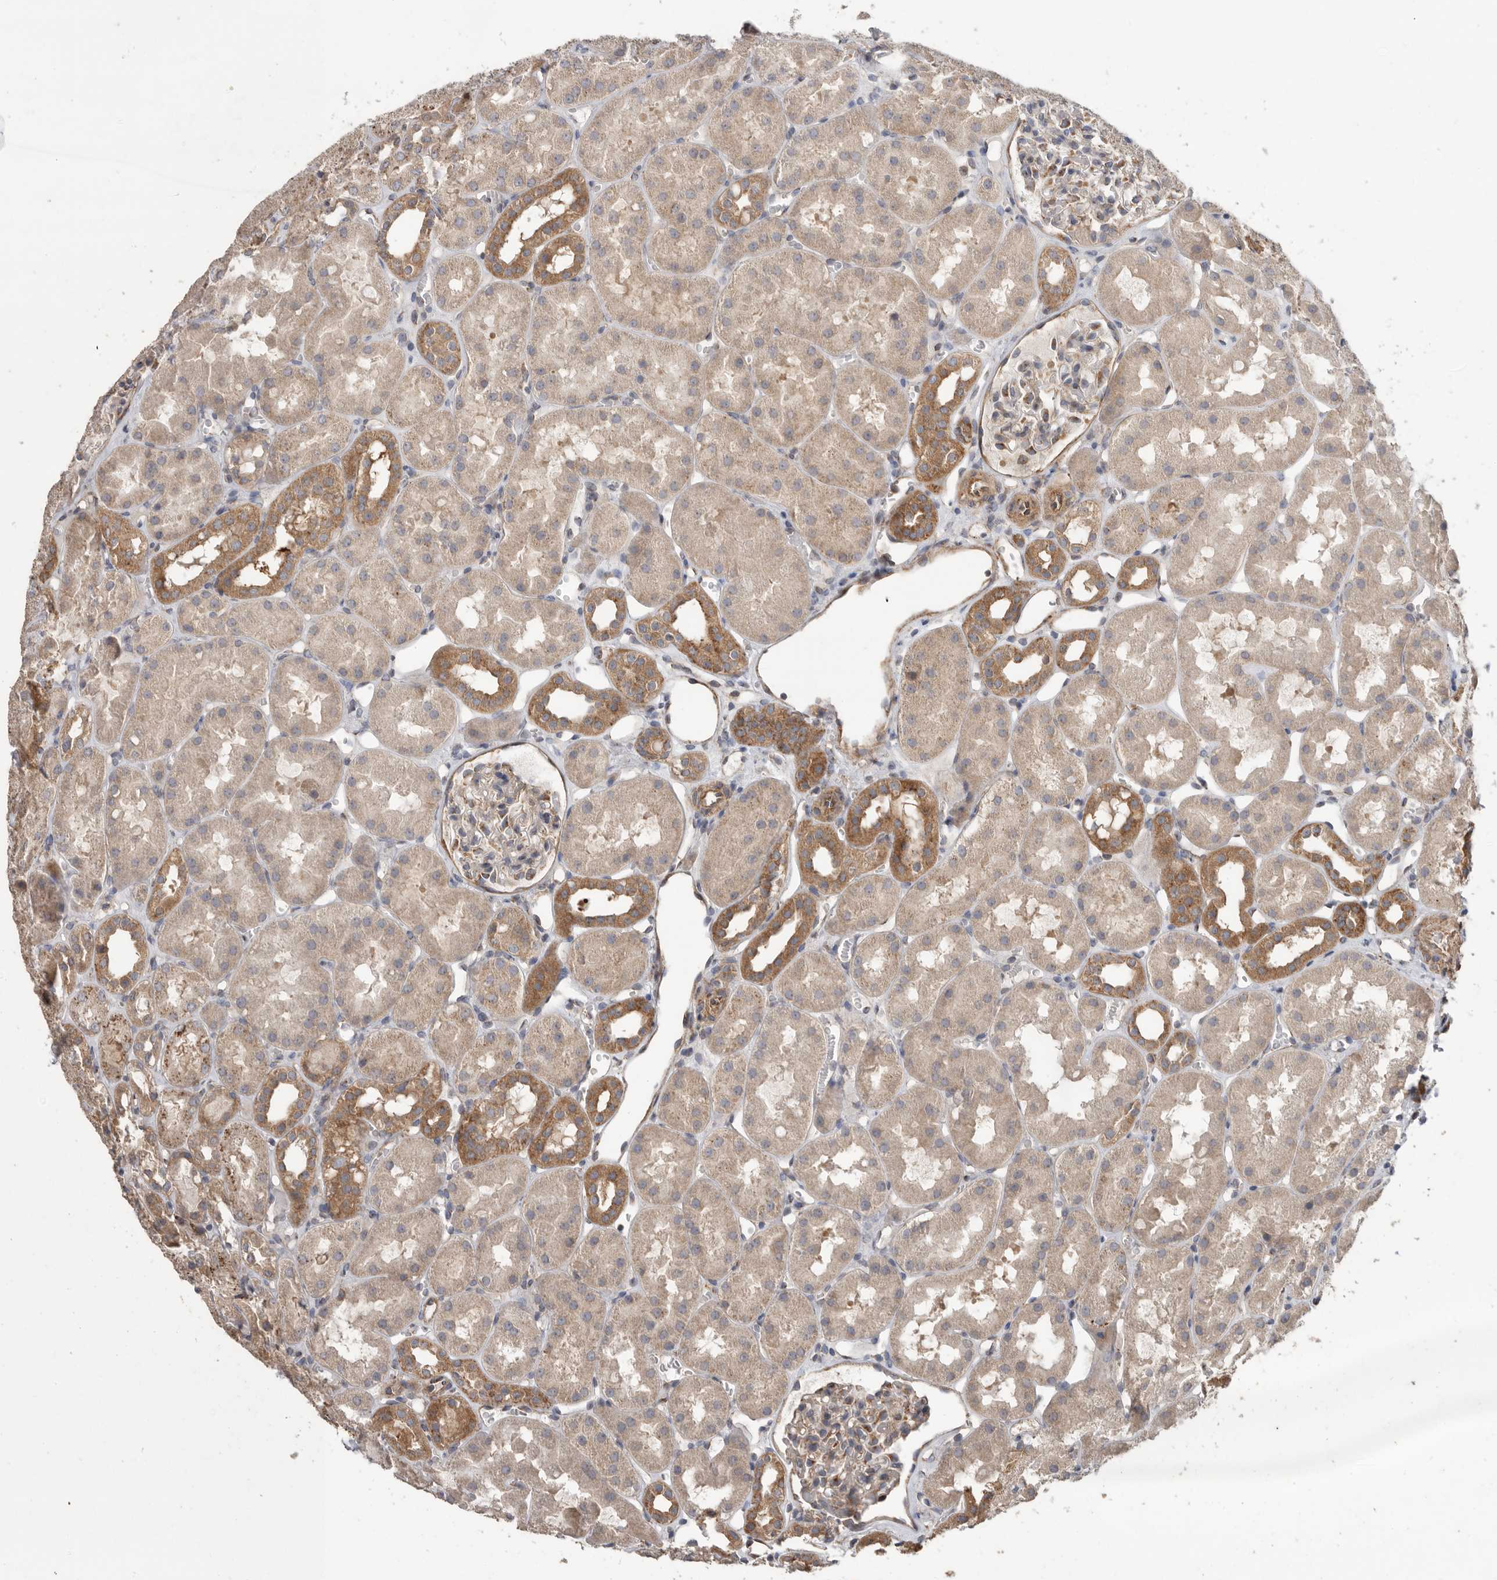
{"staining": {"intensity": "moderate", "quantity": "25%-75%", "location": "cytoplasmic/membranous"}, "tissue": "kidney", "cell_type": "Cells in glomeruli", "image_type": "normal", "snomed": [{"axis": "morphology", "description": "Normal tissue, NOS"}, {"axis": "topography", "description": "Kidney"}], "caption": "Immunohistochemistry (IHC) of benign human kidney shows medium levels of moderate cytoplasmic/membranous positivity in approximately 25%-75% of cells in glomeruli.", "gene": "PODXL2", "patient": {"sex": "male", "age": 16}}